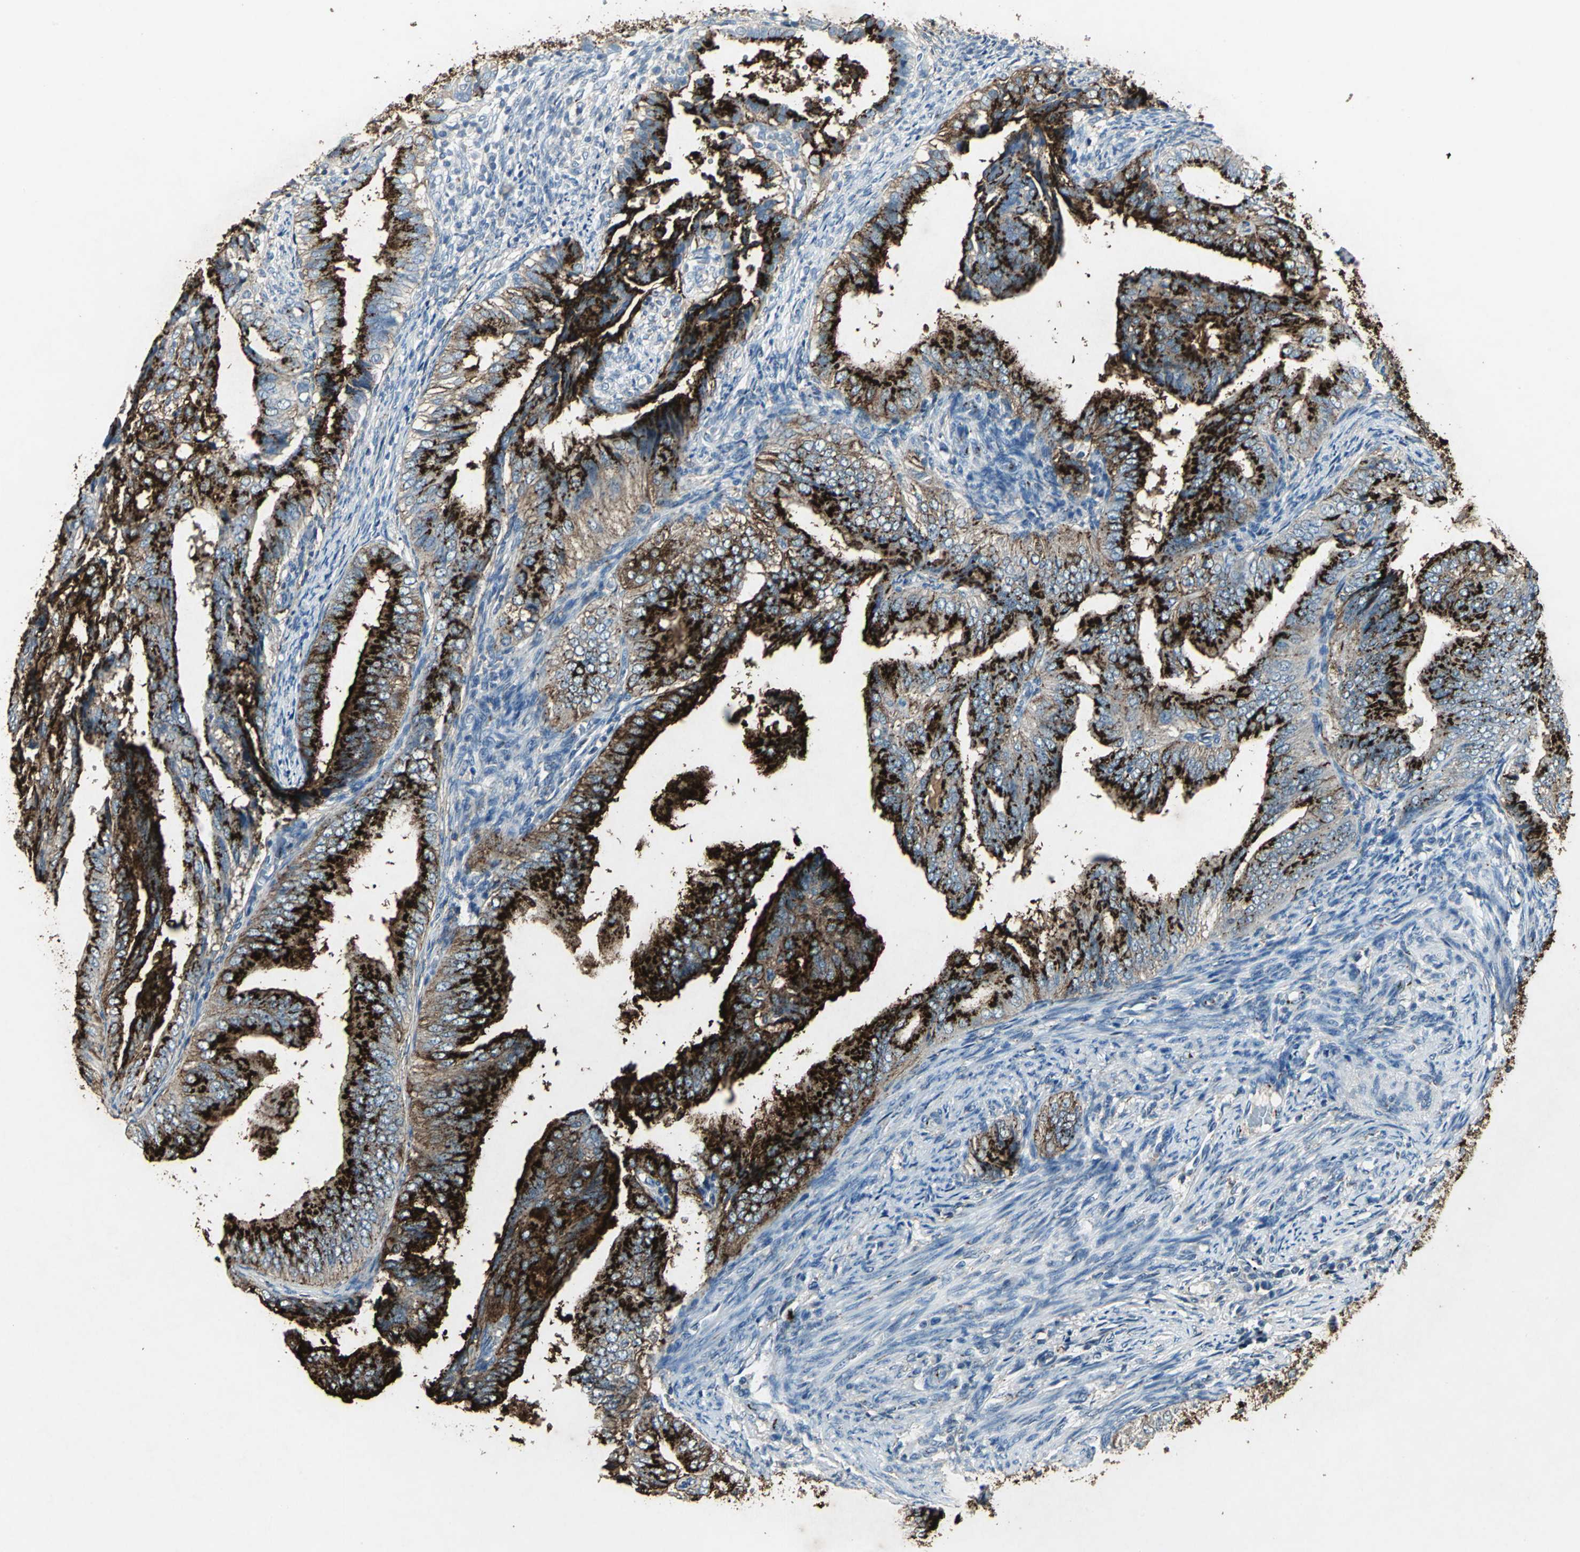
{"staining": {"intensity": "strong", "quantity": ">75%", "location": "cytoplasmic/membranous"}, "tissue": "endometrial cancer", "cell_type": "Tumor cells", "image_type": "cancer", "snomed": [{"axis": "morphology", "description": "Adenocarcinoma, NOS"}, {"axis": "topography", "description": "Endometrium"}], "caption": "Endometrial cancer (adenocarcinoma) tissue demonstrates strong cytoplasmic/membranous positivity in about >75% of tumor cells", "gene": "CAMK2B", "patient": {"sex": "female", "age": 58}}